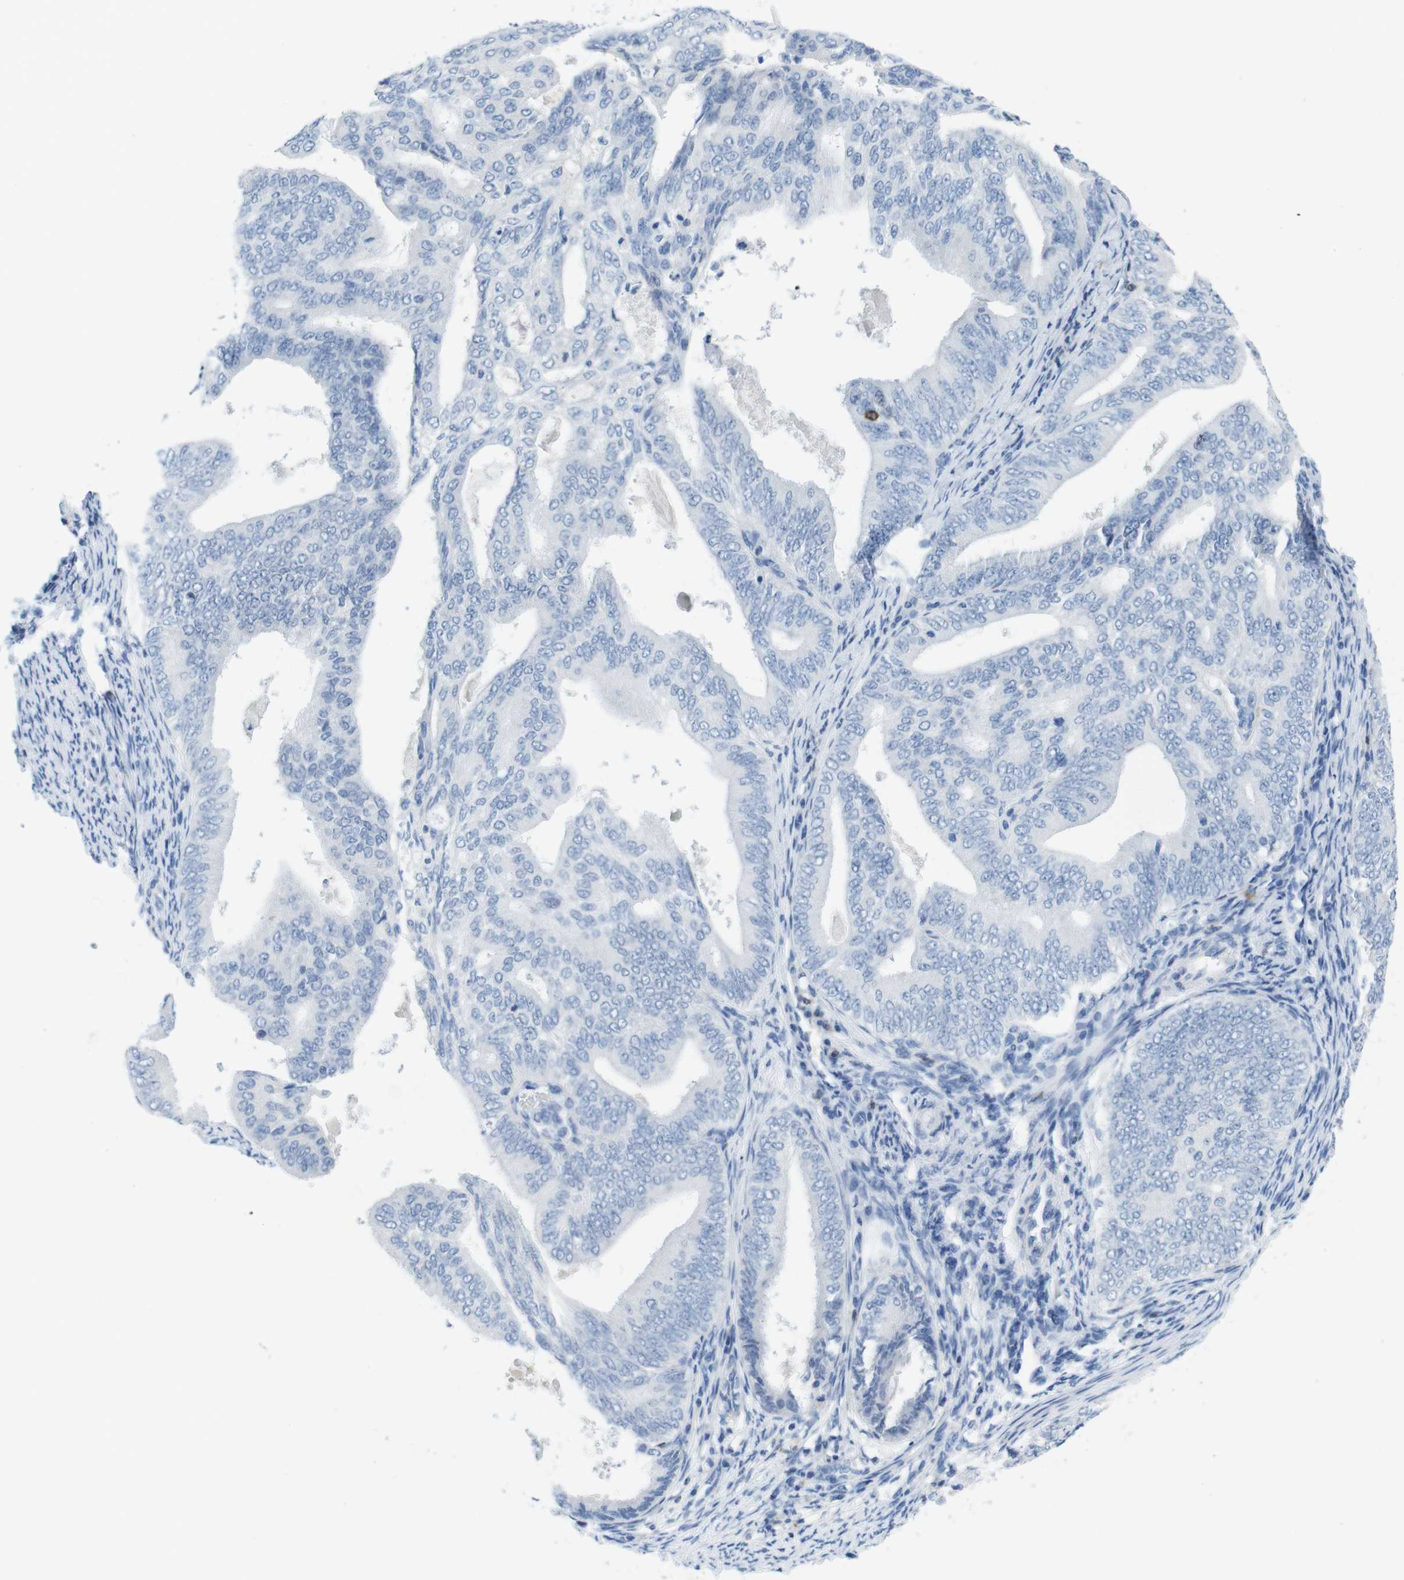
{"staining": {"intensity": "negative", "quantity": "none", "location": "none"}, "tissue": "endometrial cancer", "cell_type": "Tumor cells", "image_type": "cancer", "snomed": [{"axis": "morphology", "description": "Adenocarcinoma, NOS"}, {"axis": "topography", "description": "Endometrium"}], "caption": "High power microscopy histopathology image of an immunohistochemistry (IHC) histopathology image of endometrial cancer, revealing no significant expression in tumor cells.", "gene": "CD5", "patient": {"sex": "female", "age": 58}}